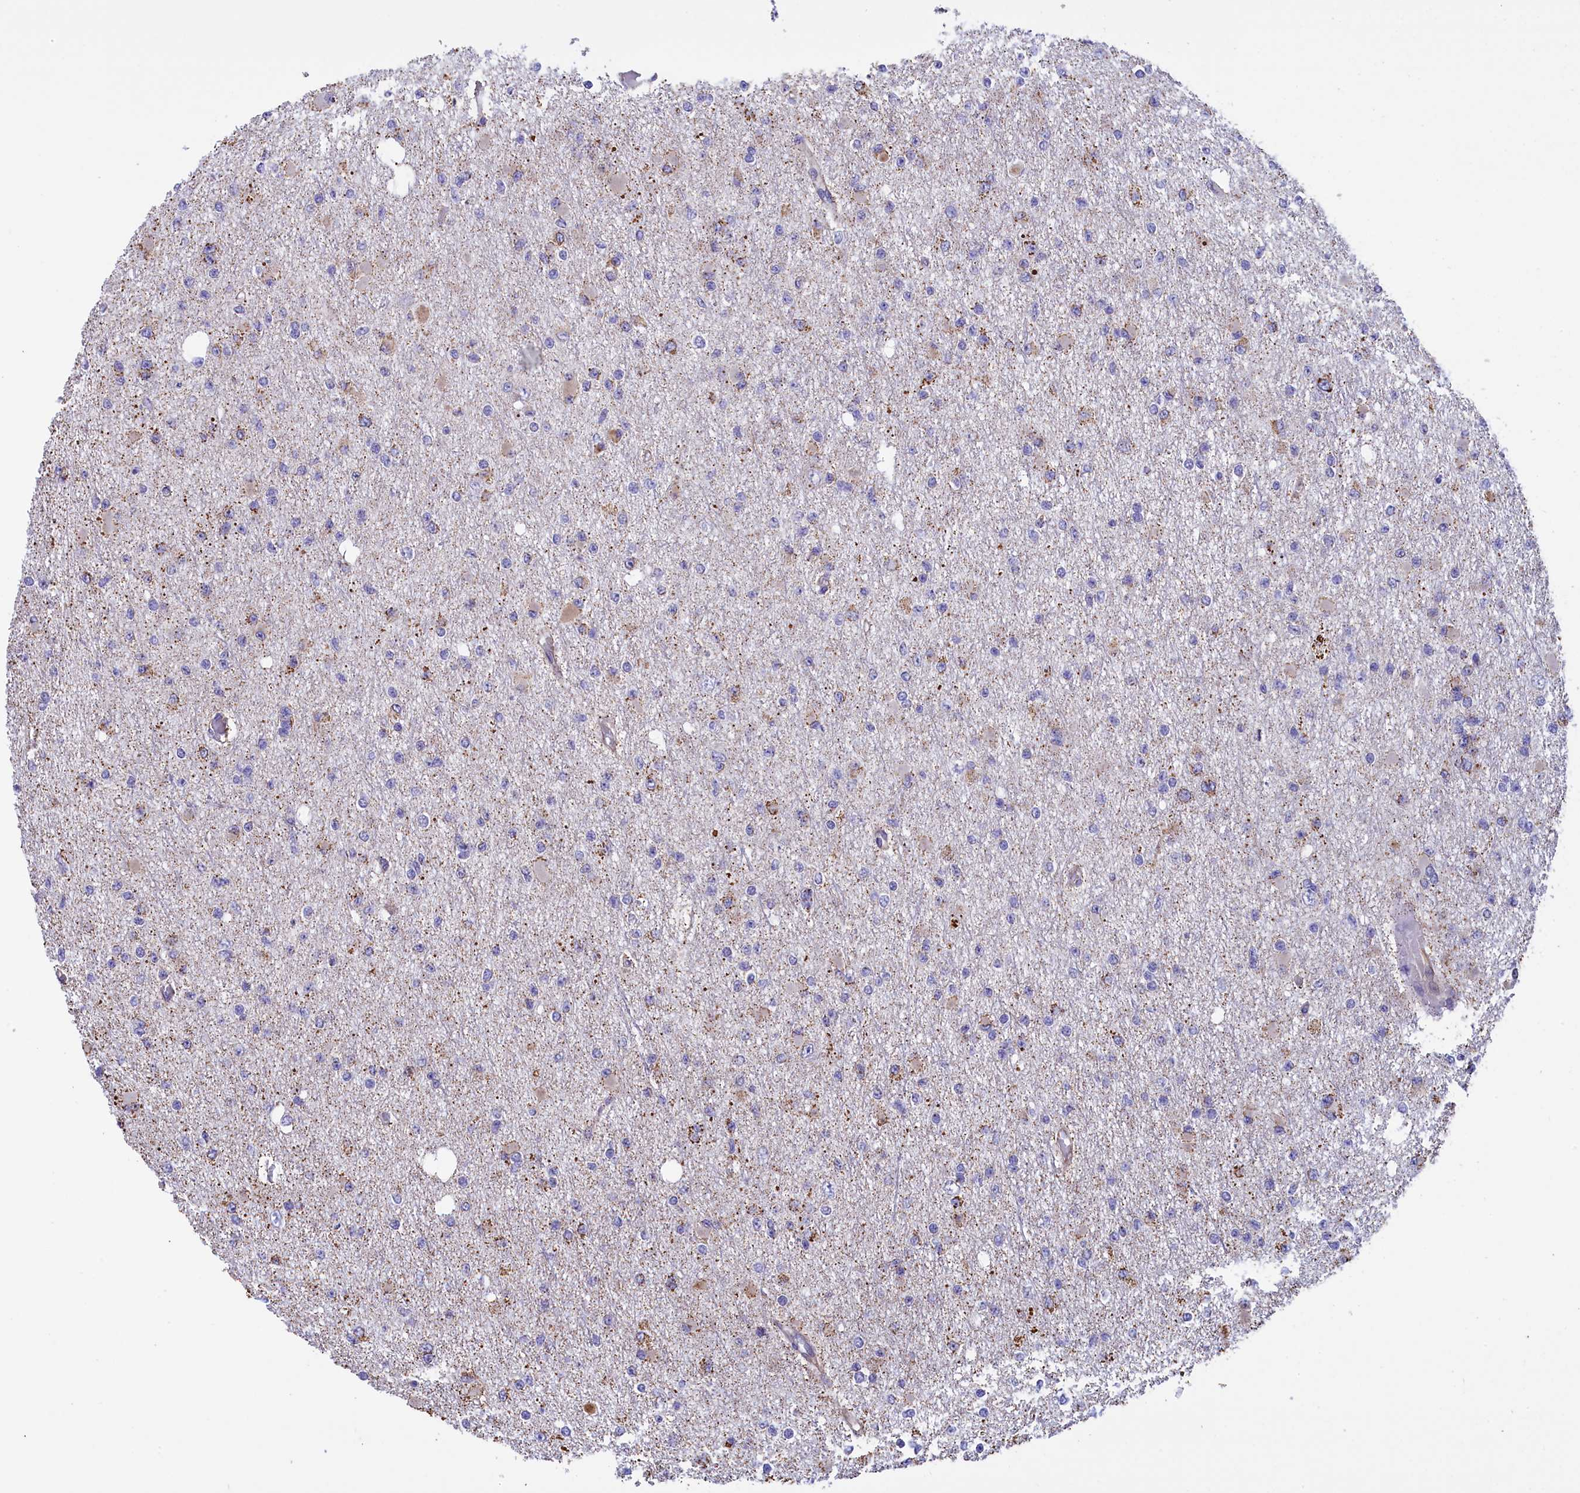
{"staining": {"intensity": "weak", "quantity": "<25%", "location": "cytoplasmic/membranous"}, "tissue": "glioma", "cell_type": "Tumor cells", "image_type": "cancer", "snomed": [{"axis": "morphology", "description": "Glioma, malignant, Low grade"}, {"axis": "topography", "description": "Brain"}], "caption": "Photomicrograph shows no significant protein staining in tumor cells of glioma.", "gene": "GATB", "patient": {"sex": "female", "age": 22}}